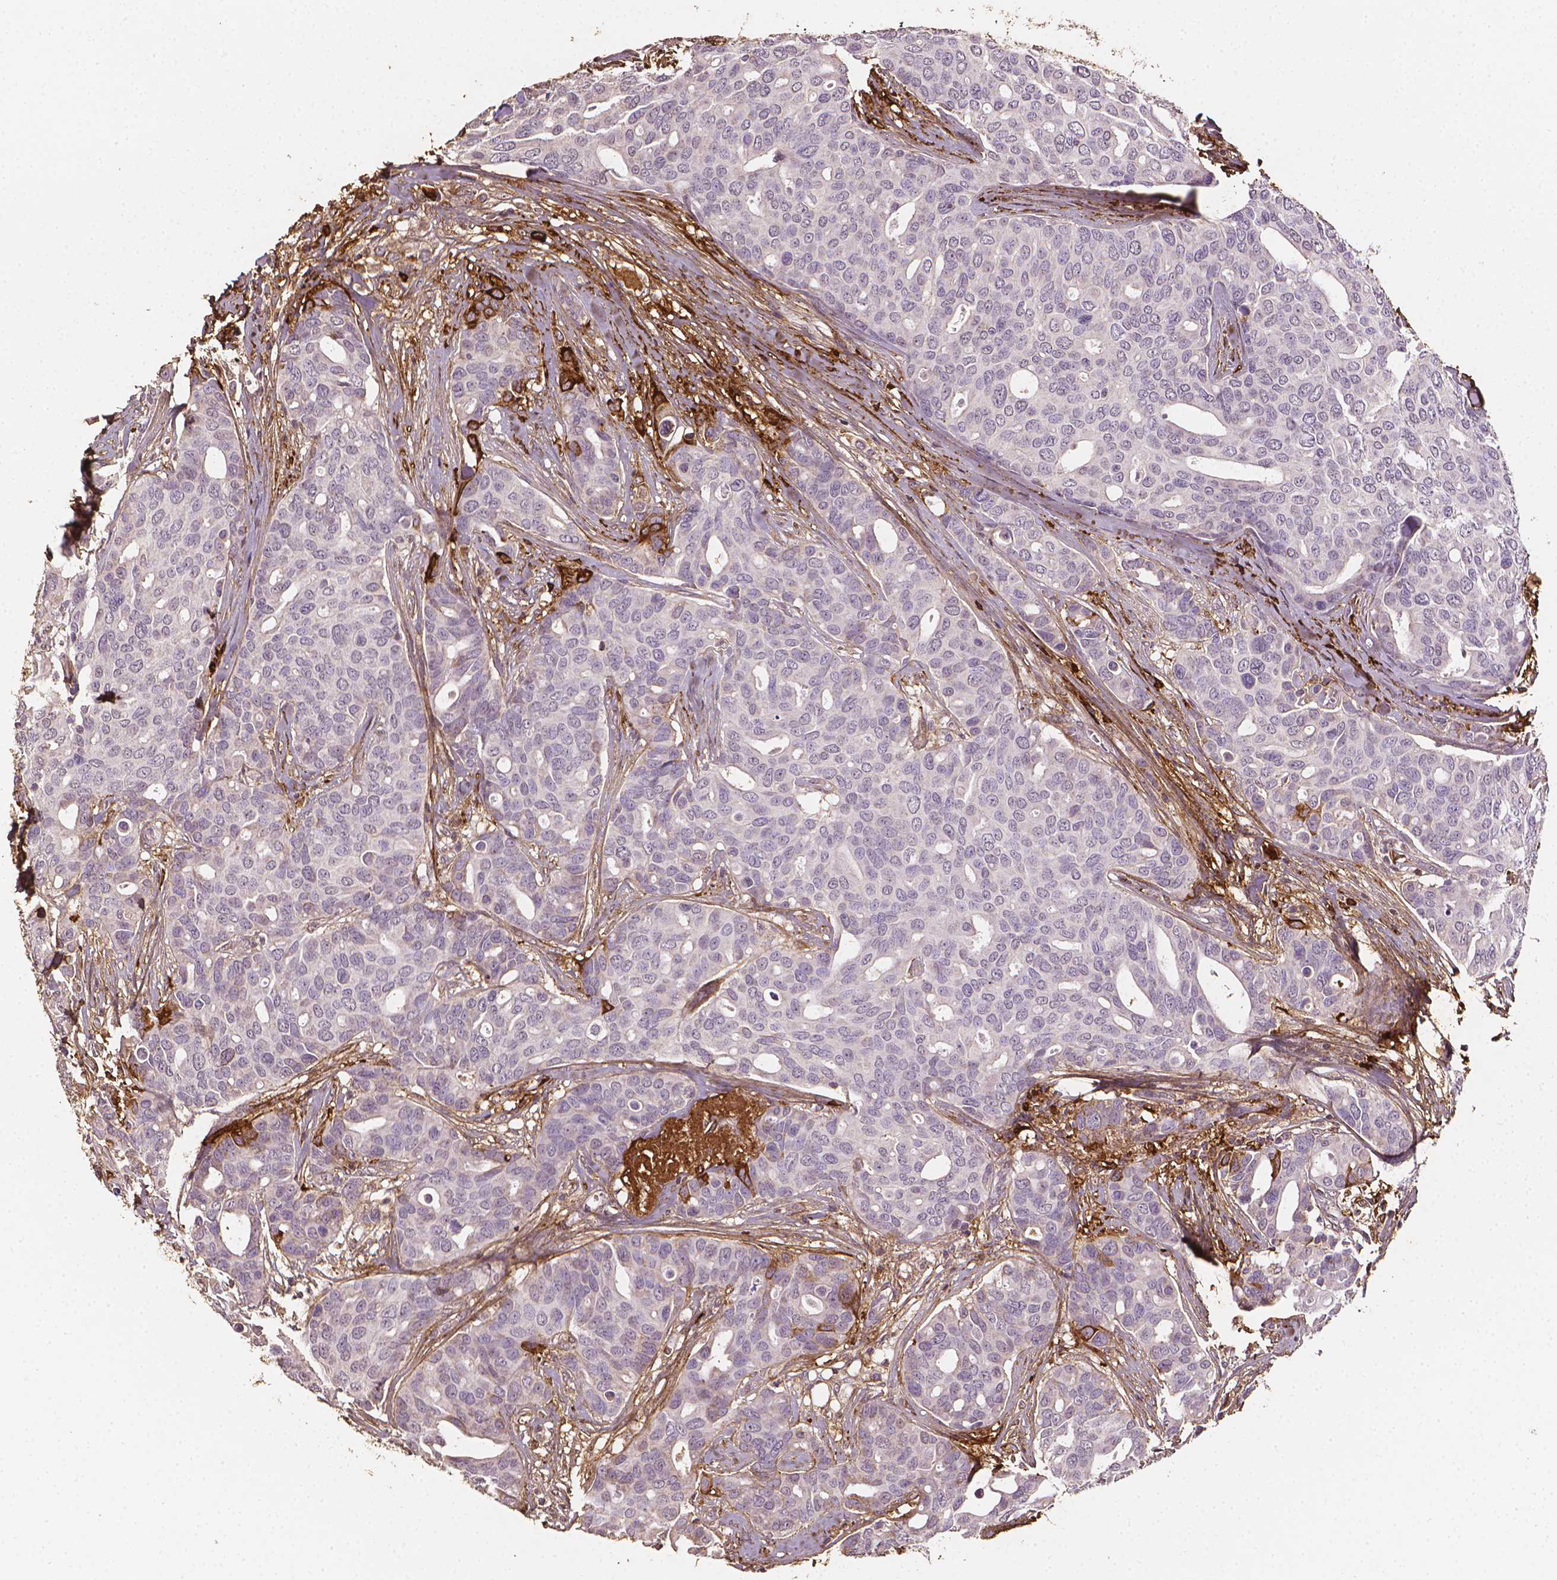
{"staining": {"intensity": "negative", "quantity": "none", "location": "none"}, "tissue": "breast cancer", "cell_type": "Tumor cells", "image_type": "cancer", "snomed": [{"axis": "morphology", "description": "Duct carcinoma"}, {"axis": "topography", "description": "Breast"}], "caption": "This is a micrograph of immunohistochemistry (IHC) staining of breast infiltrating ductal carcinoma, which shows no staining in tumor cells. (Stains: DAB (3,3'-diaminobenzidine) IHC with hematoxylin counter stain, Microscopy: brightfield microscopy at high magnification).", "gene": "DCN", "patient": {"sex": "female", "age": 54}}